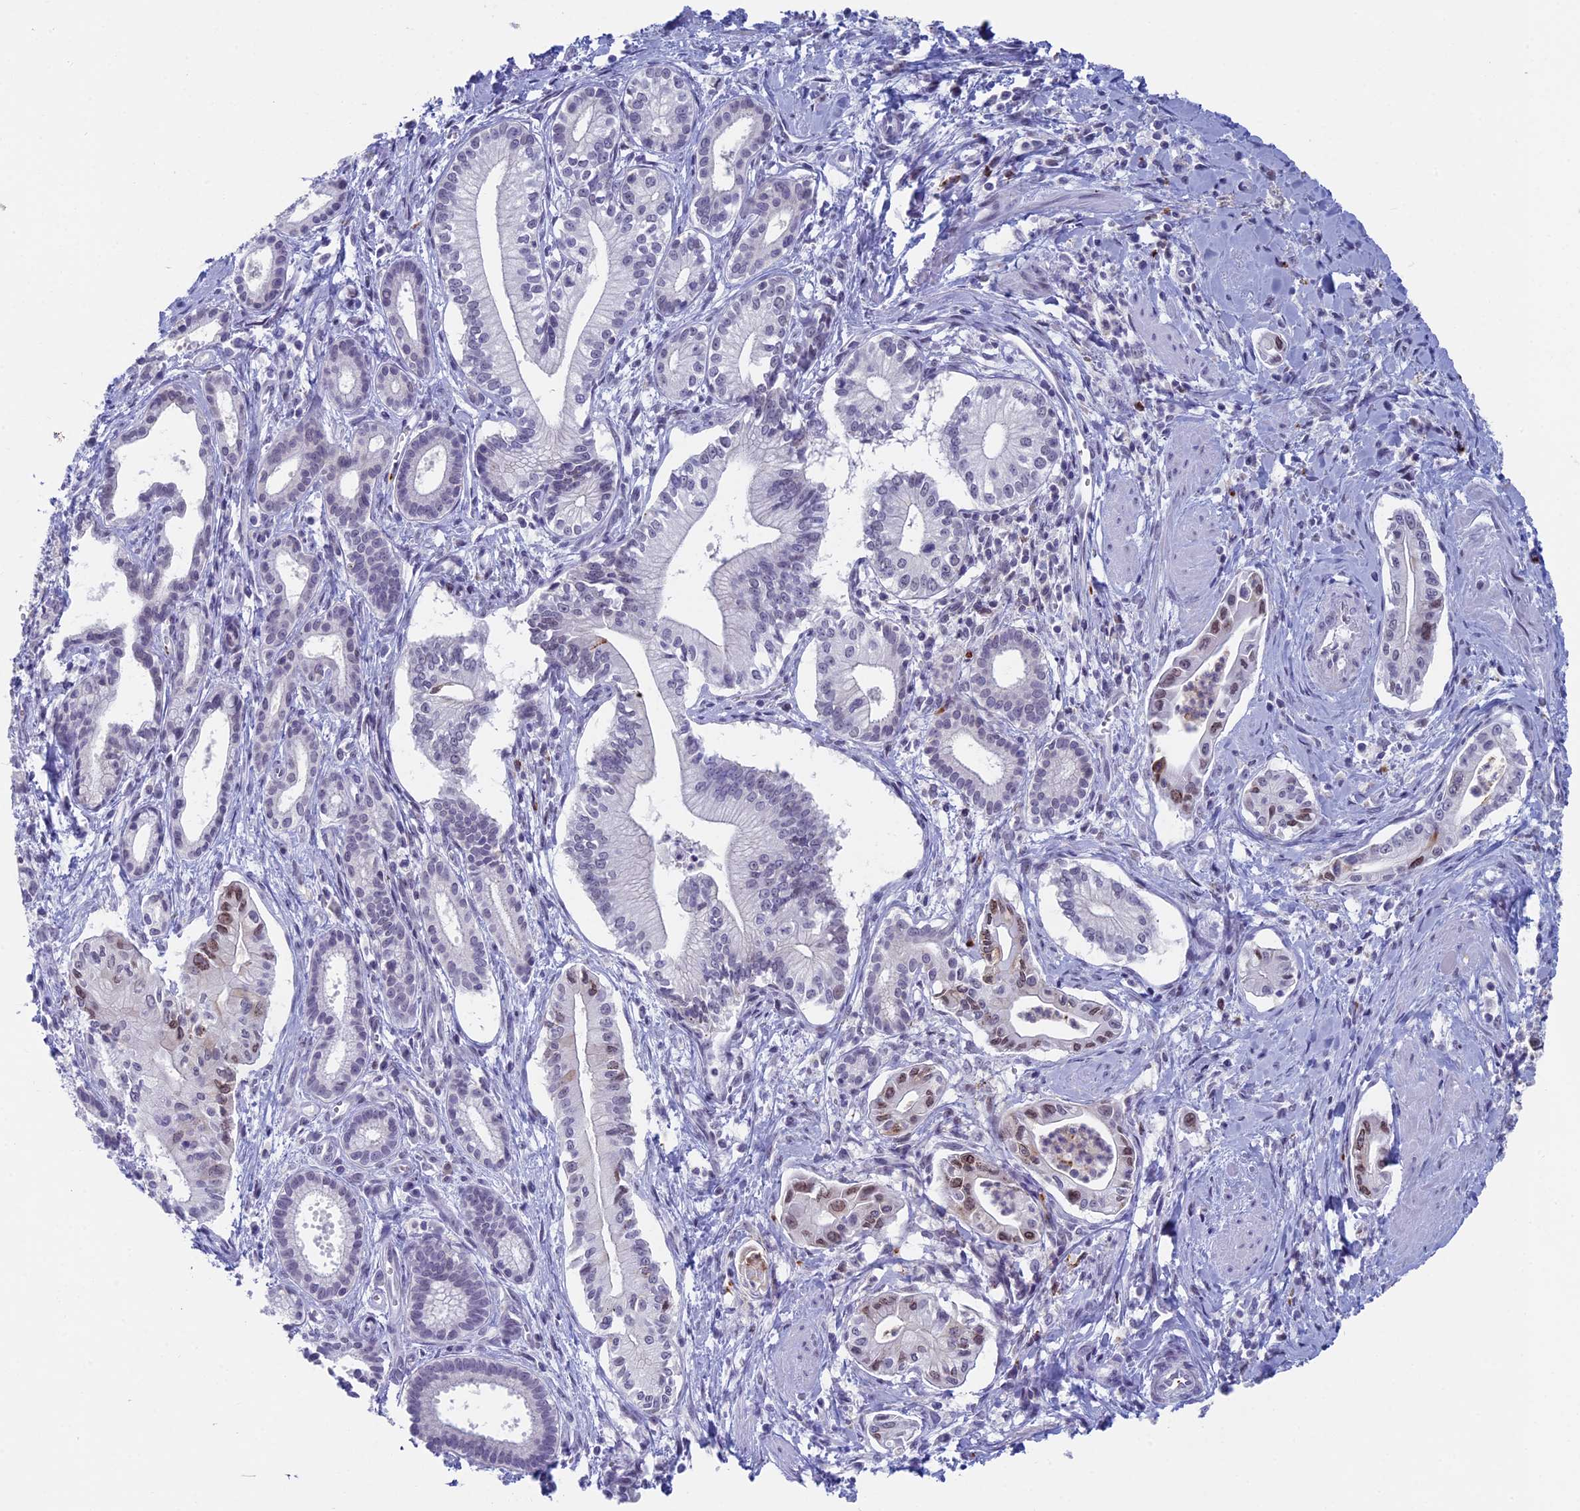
{"staining": {"intensity": "moderate", "quantity": "<25%", "location": "nuclear"}, "tissue": "pancreatic cancer", "cell_type": "Tumor cells", "image_type": "cancer", "snomed": [{"axis": "morphology", "description": "Adenocarcinoma, NOS"}, {"axis": "topography", "description": "Pancreas"}], "caption": "Protein analysis of pancreatic adenocarcinoma tissue displays moderate nuclear expression in approximately <25% of tumor cells. Using DAB (3,3'-diaminobenzidine) (brown) and hematoxylin (blue) stains, captured at high magnification using brightfield microscopy.", "gene": "AIFM2", "patient": {"sex": "male", "age": 78}}